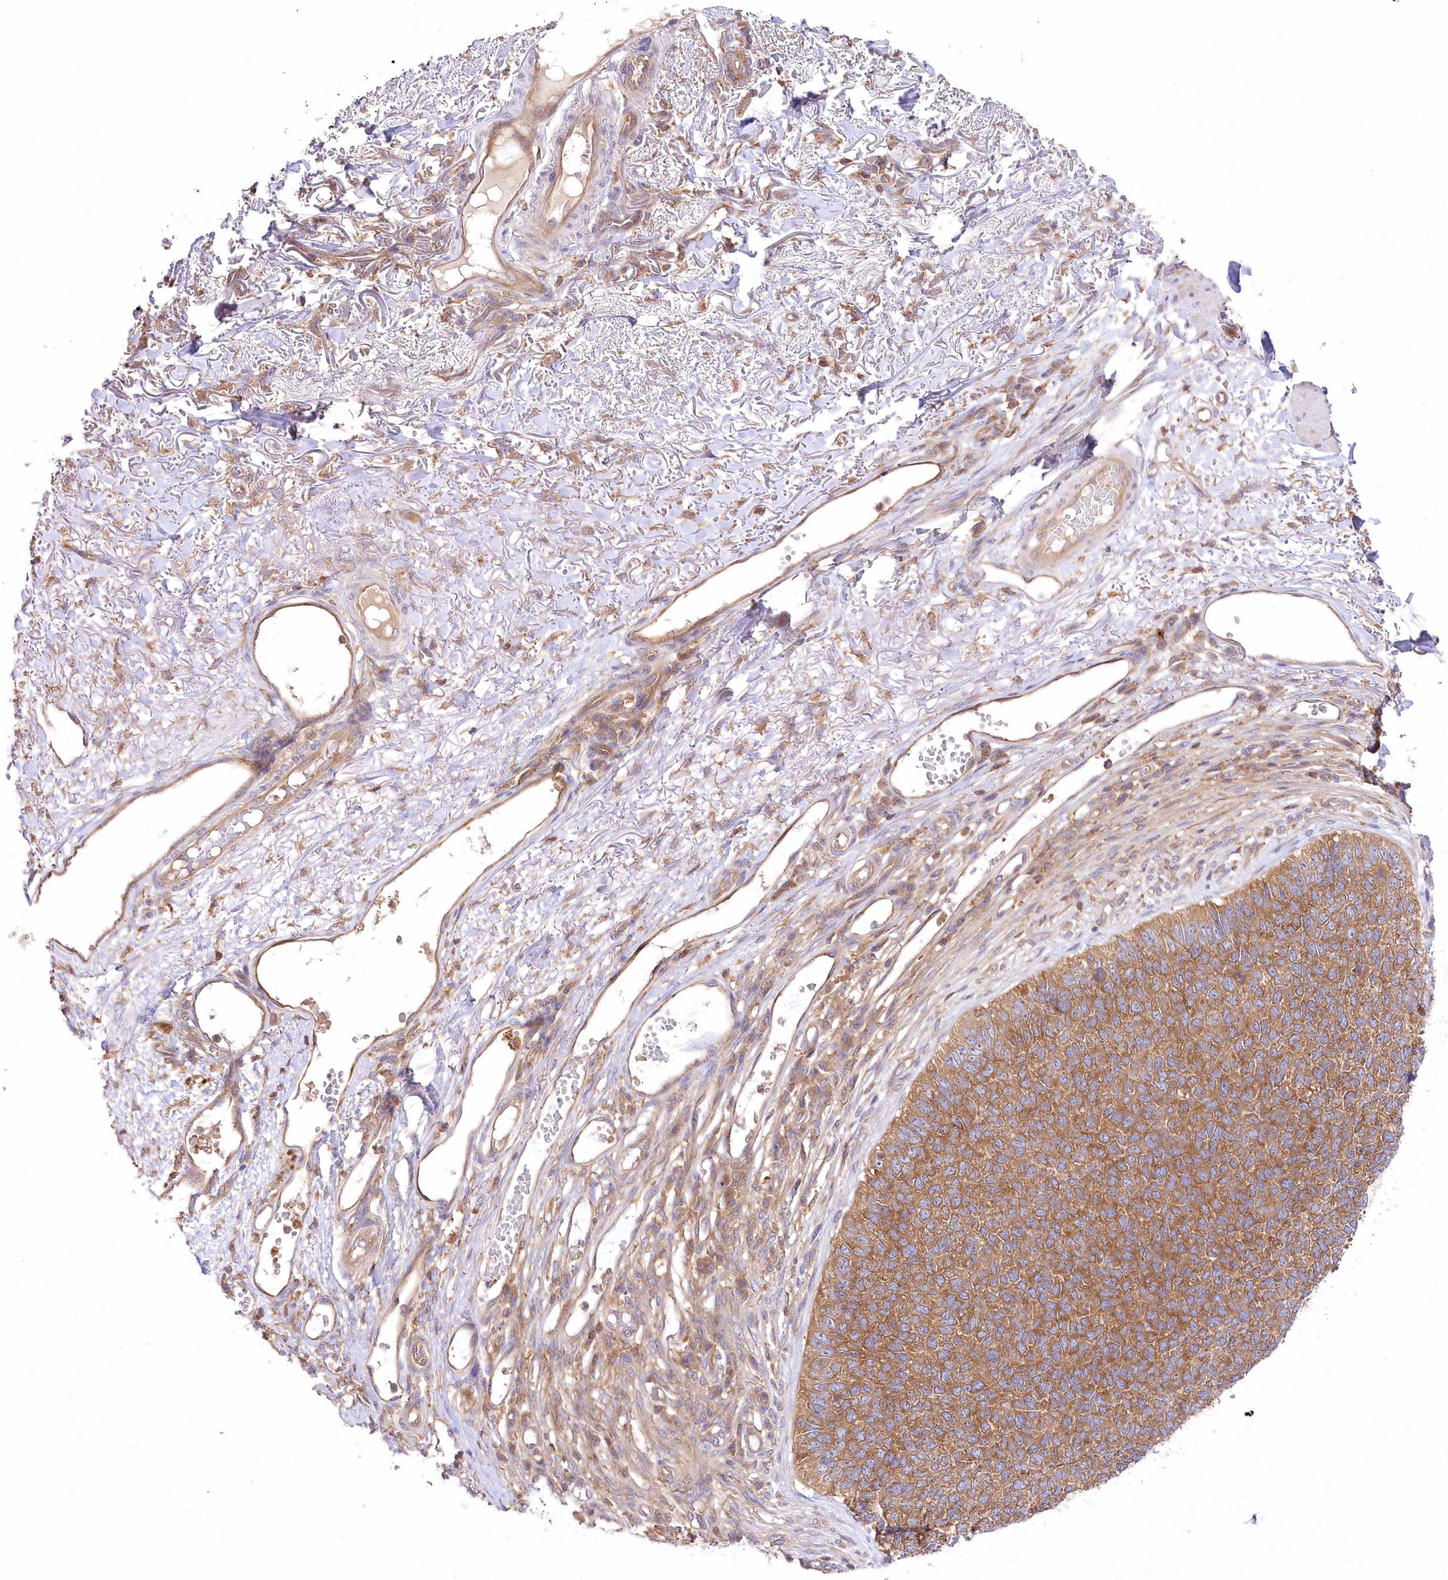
{"staining": {"intensity": "moderate", "quantity": ">75%", "location": "cytoplasmic/membranous"}, "tissue": "skin cancer", "cell_type": "Tumor cells", "image_type": "cancer", "snomed": [{"axis": "morphology", "description": "Basal cell carcinoma"}, {"axis": "topography", "description": "Skin"}], "caption": "Skin cancer (basal cell carcinoma) stained with a brown dye displays moderate cytoplasmic/membranous positive staining in about >75% of tumor cells.", "gene": "ABRAXAS2", "patient": {"sex": "female", "age": 84}}